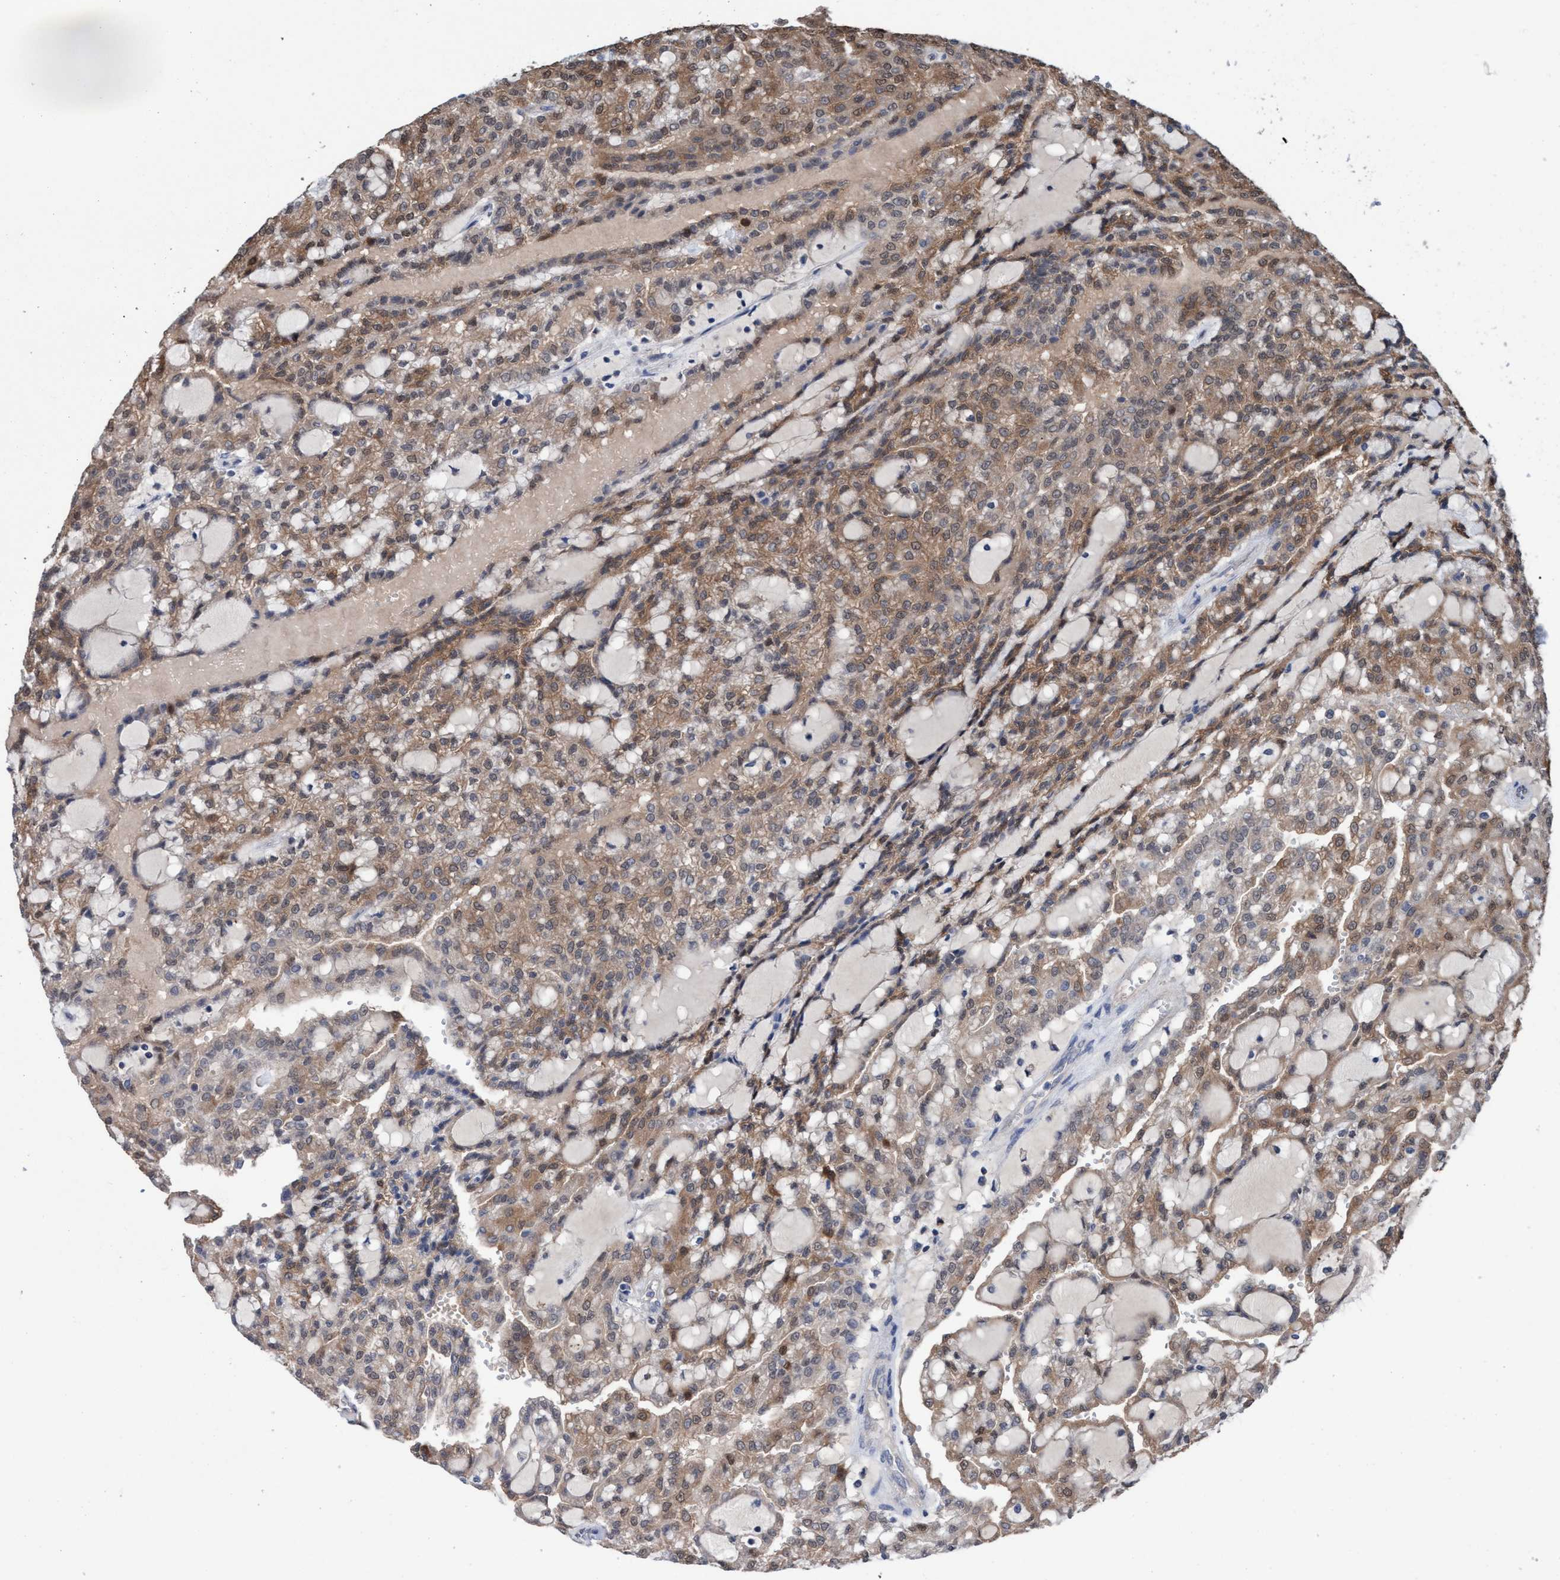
{"staining": {"intensity": "weak", "quantity": ">75%", "location": "cytoplasmic/membranous"}, "tissue": "renal cancer", "cell_type": "Tumor cells", "image_type": "cancer", "snomed": [{"axis": "morphology", "description": "Adenocarcinoma, NOS"}, {"axis": "topography", "description": "Kidney"}], "caption": "Renal adenocarcinoma tissue displays weak cytoplasmic/membranous positivity in approximately >75% of tumor cells", "gene": "GLOD4", "patient": {"sex": "male", "age": 63}}